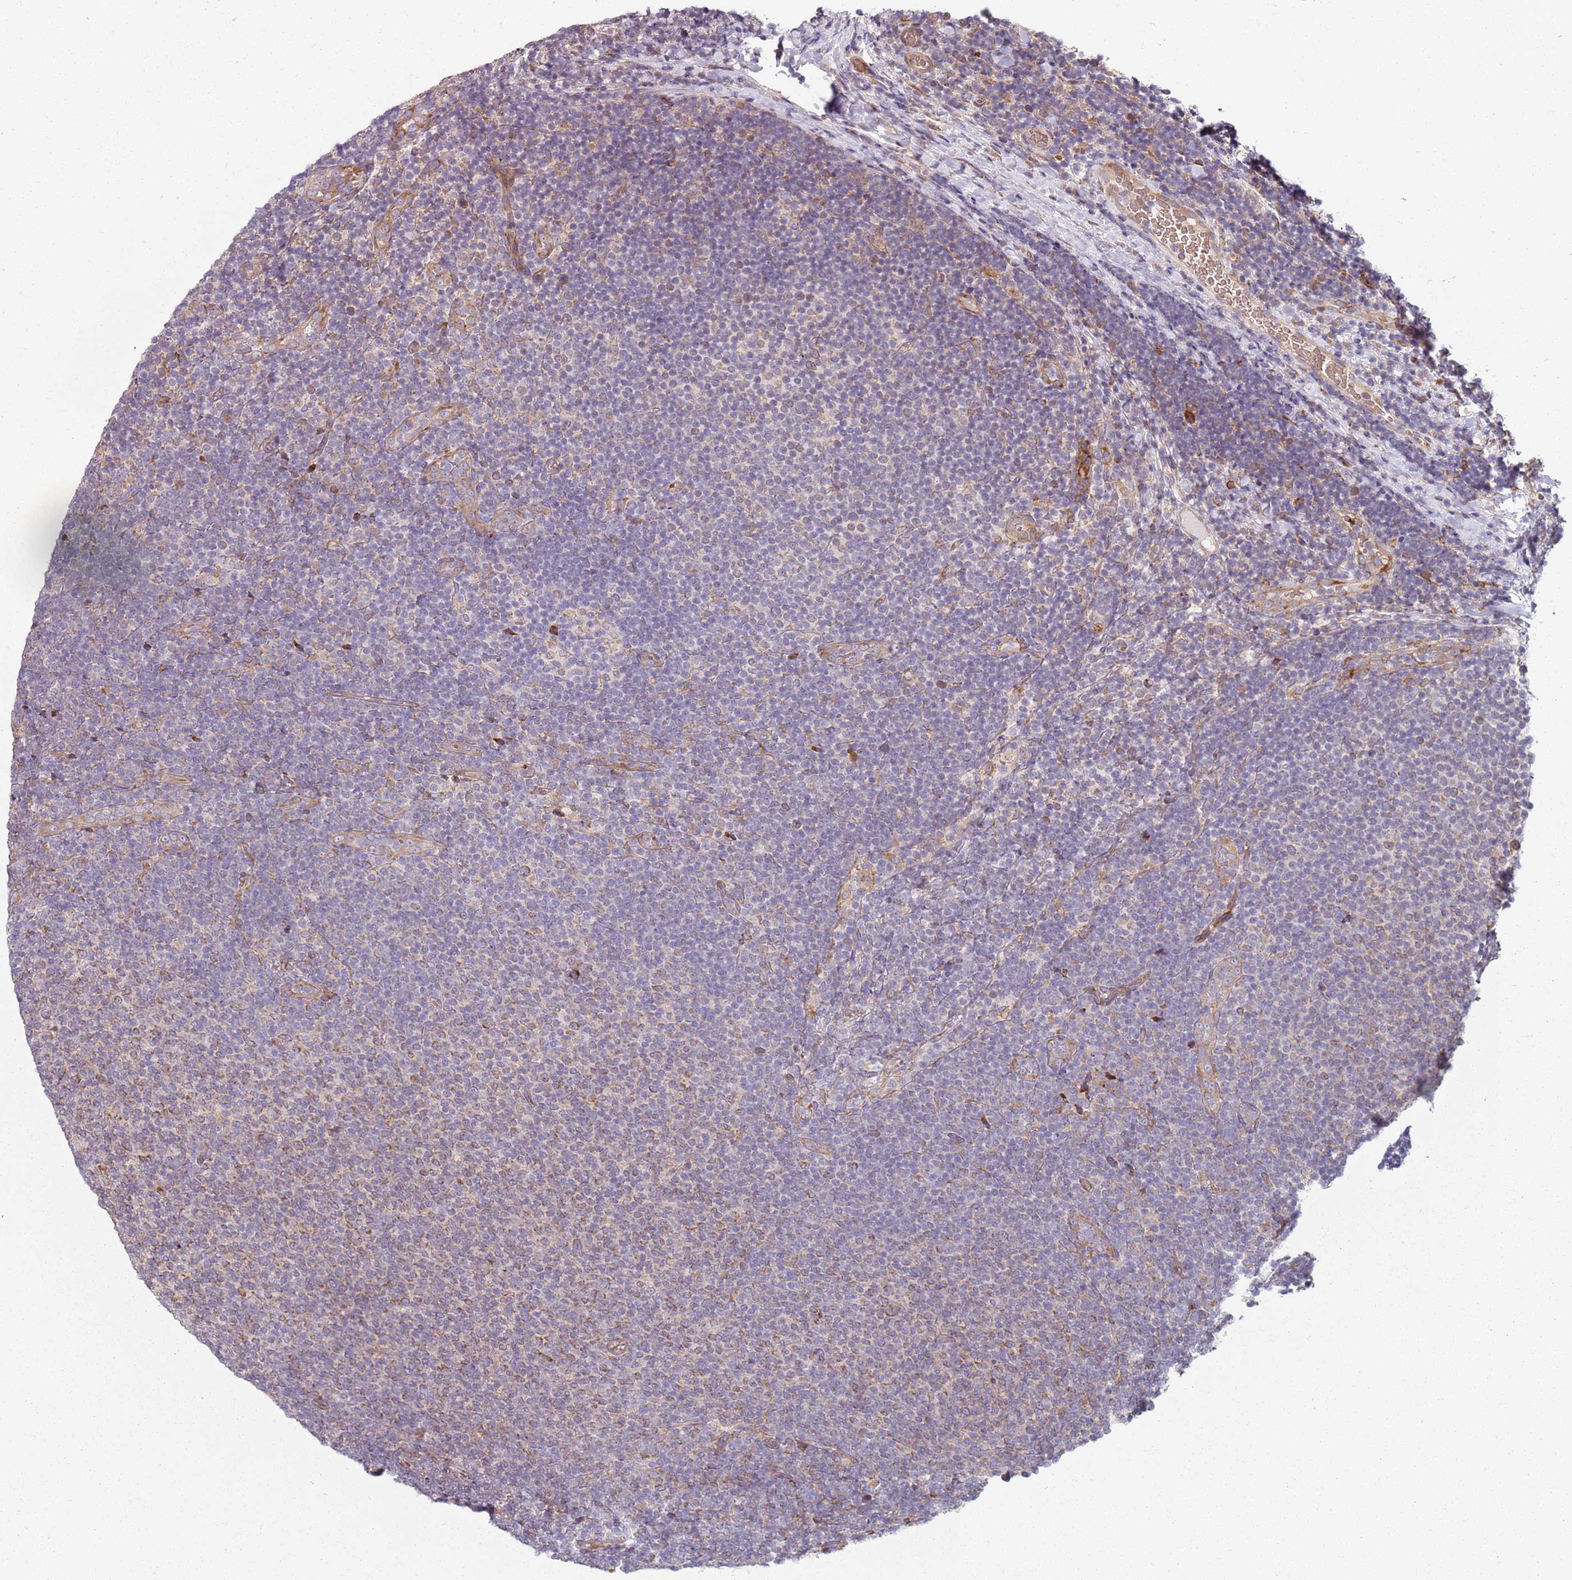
{"staining": {"intensity": "weak", "quantity": "<25%", "location": "cytoplasmic/membranous"}, "tissue": "lymphoma", "cell_type": "Tumor cells", "image_type": "cancer", "snomed": [{"axis": "morphology", "description": "Malignant lymphoma, non-Hodgkin's type, Low grade"}, {"axis": "topography", "description": "Lymph node"}], "caption": "Low-grade malignant lymphoma, non-Hodgkin's type was stained to show a protein in brown. There is no significant staining in tumor cells.", "gene": "SPATA2", "patient": {"sex": "male", "age": 66}}